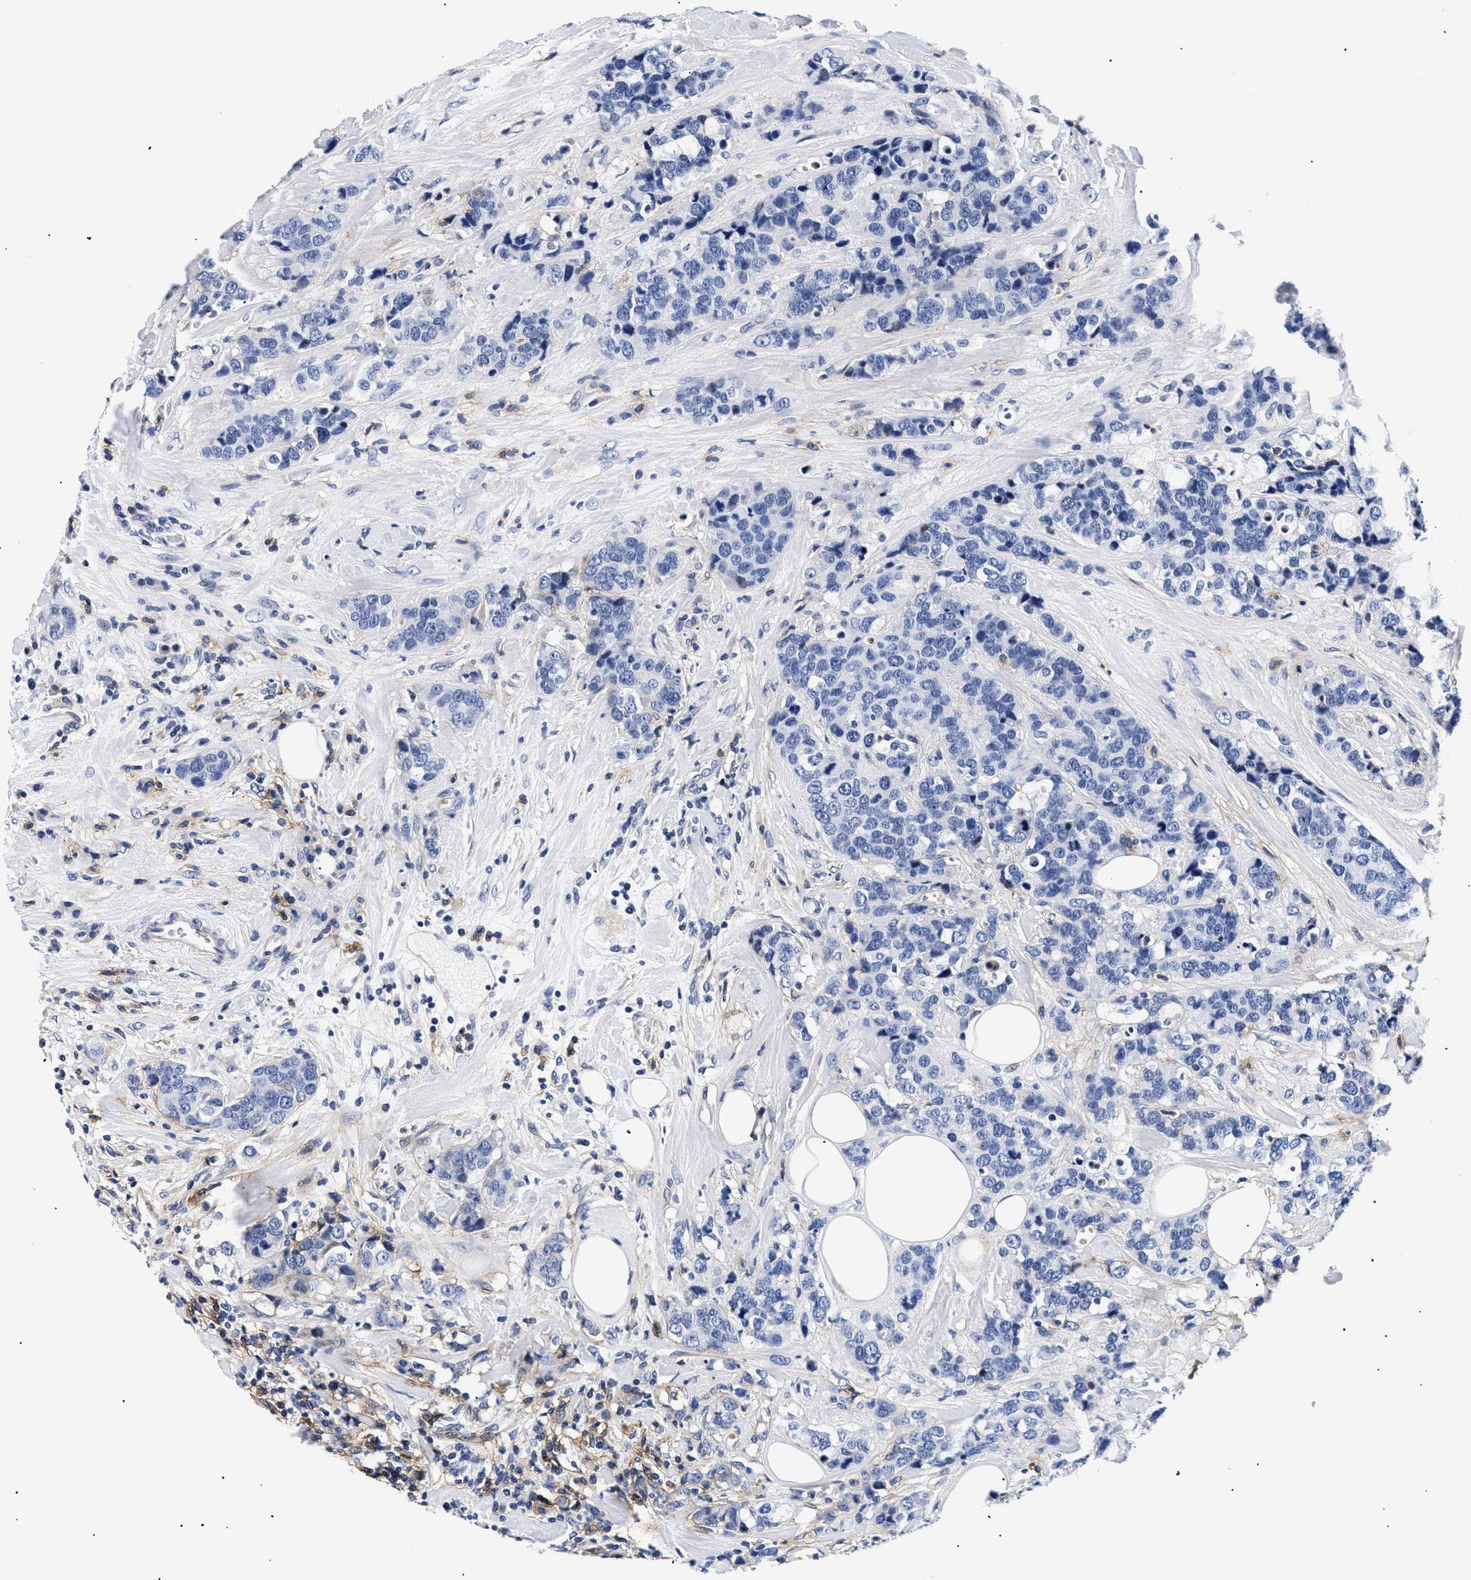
{"staining": {"intensity": "negative", "quantity": "none", "location": "none"}, "tissue": "breast cancer", "cell_type": "Tumor cells", "image_type": "cancer", "snomed": [{"axis": "morphology", "description": "Lobular carcinoma"}, {"axis": "topography", "description": "Breast"}], "caption": "Lobular carcinoma (breast) was stained to show a protein in brown. There is no significant positivity in tumor cells.", "gene": "SHD", "patient": {"sex": "female", "age": 59}}